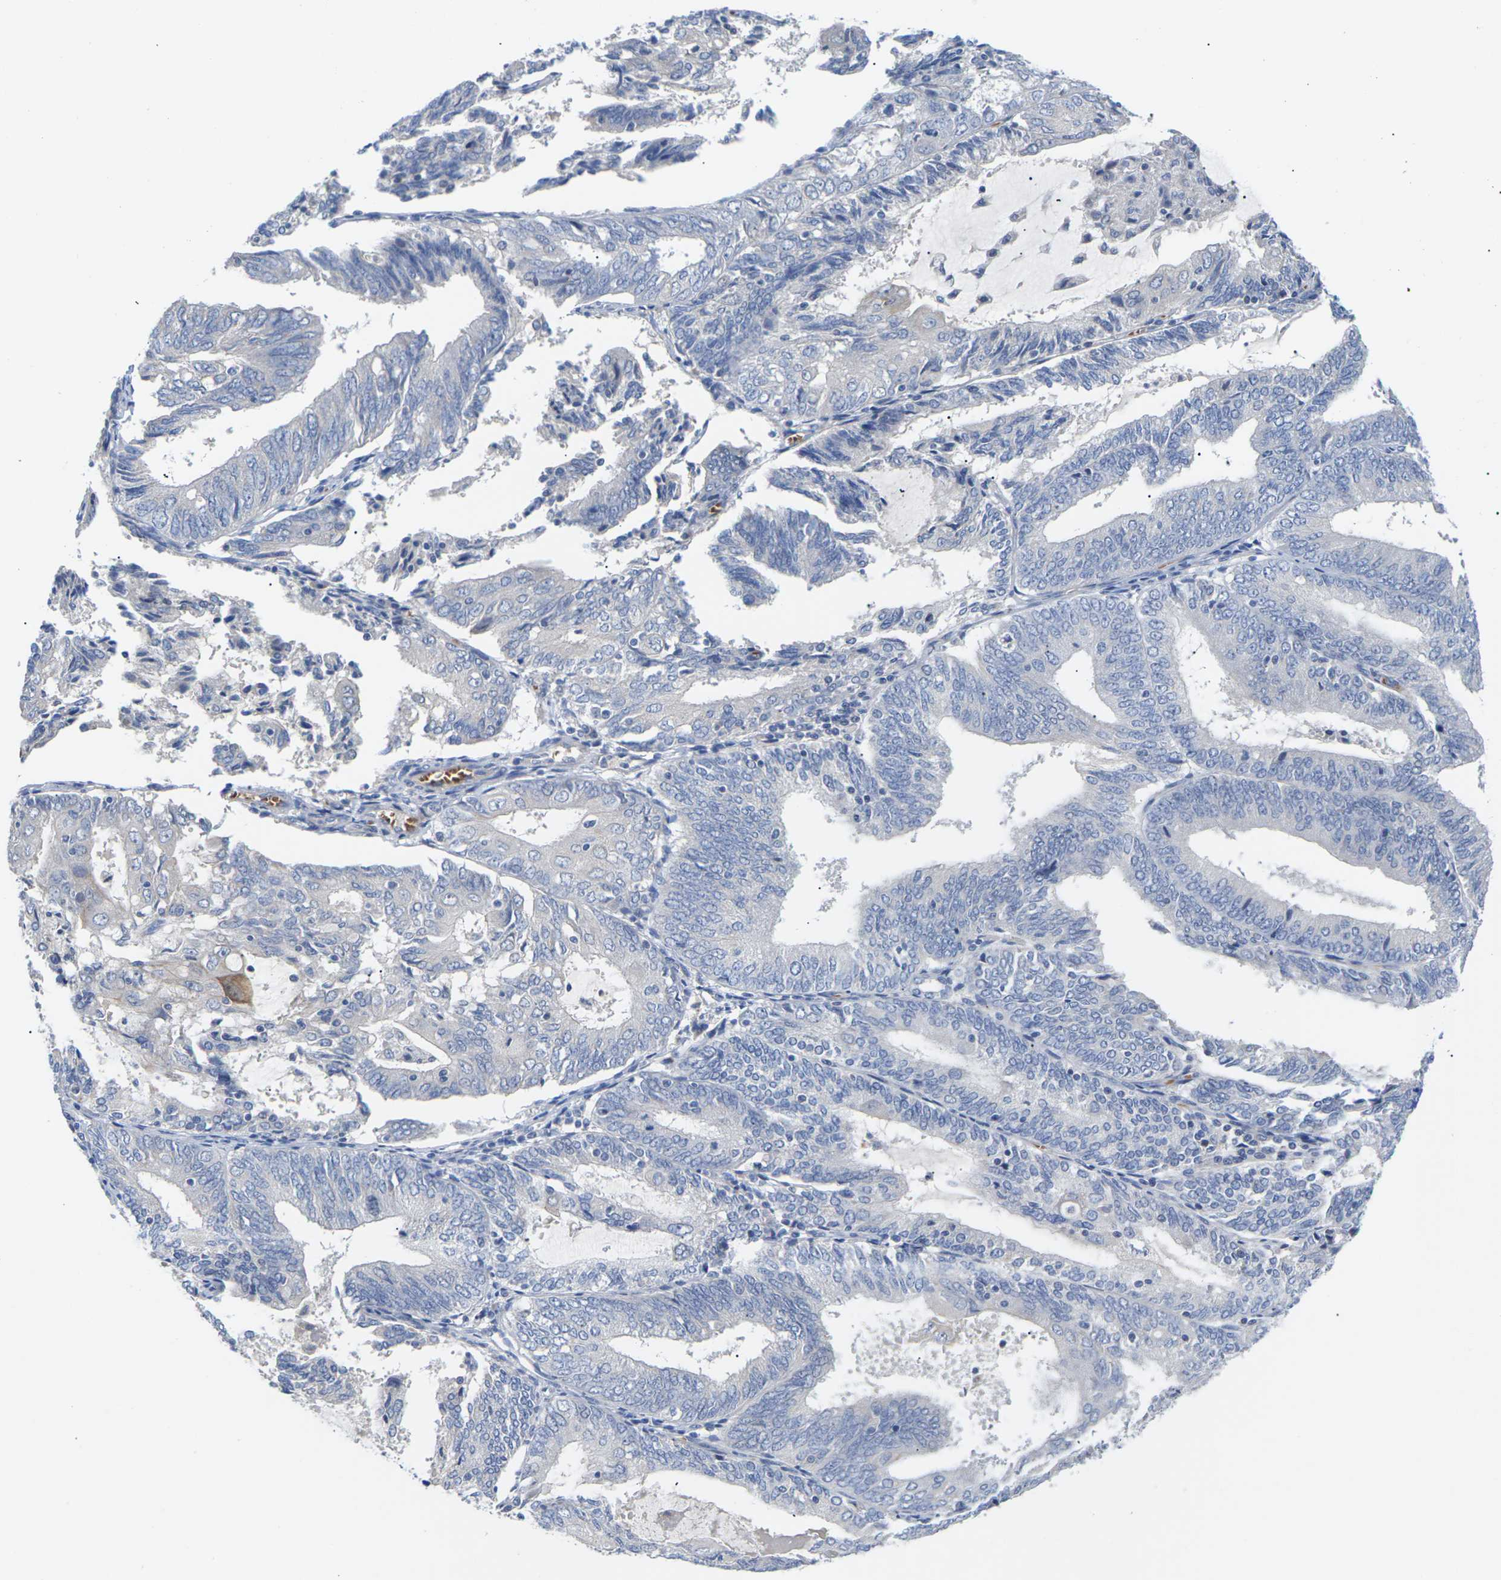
{"staining": {"intensity": "negative", "quantity": "none", "location": "none"}, "tissue": "endometrial cancer", "cell_type": "Tumor cells", "image_type": "cancer", "snomed": [{"axis": "morphology", "description": "Adenocarcinoma, NOS"}, {"axis": "topography", "description": "Endometrium"}], "caption": "IHC of human endometrial cancer (adenocarcinoma) exhibits no expression in tumor cells.", "gene": "TMCO4", "patient": {"sex": "female", "age": 81}}